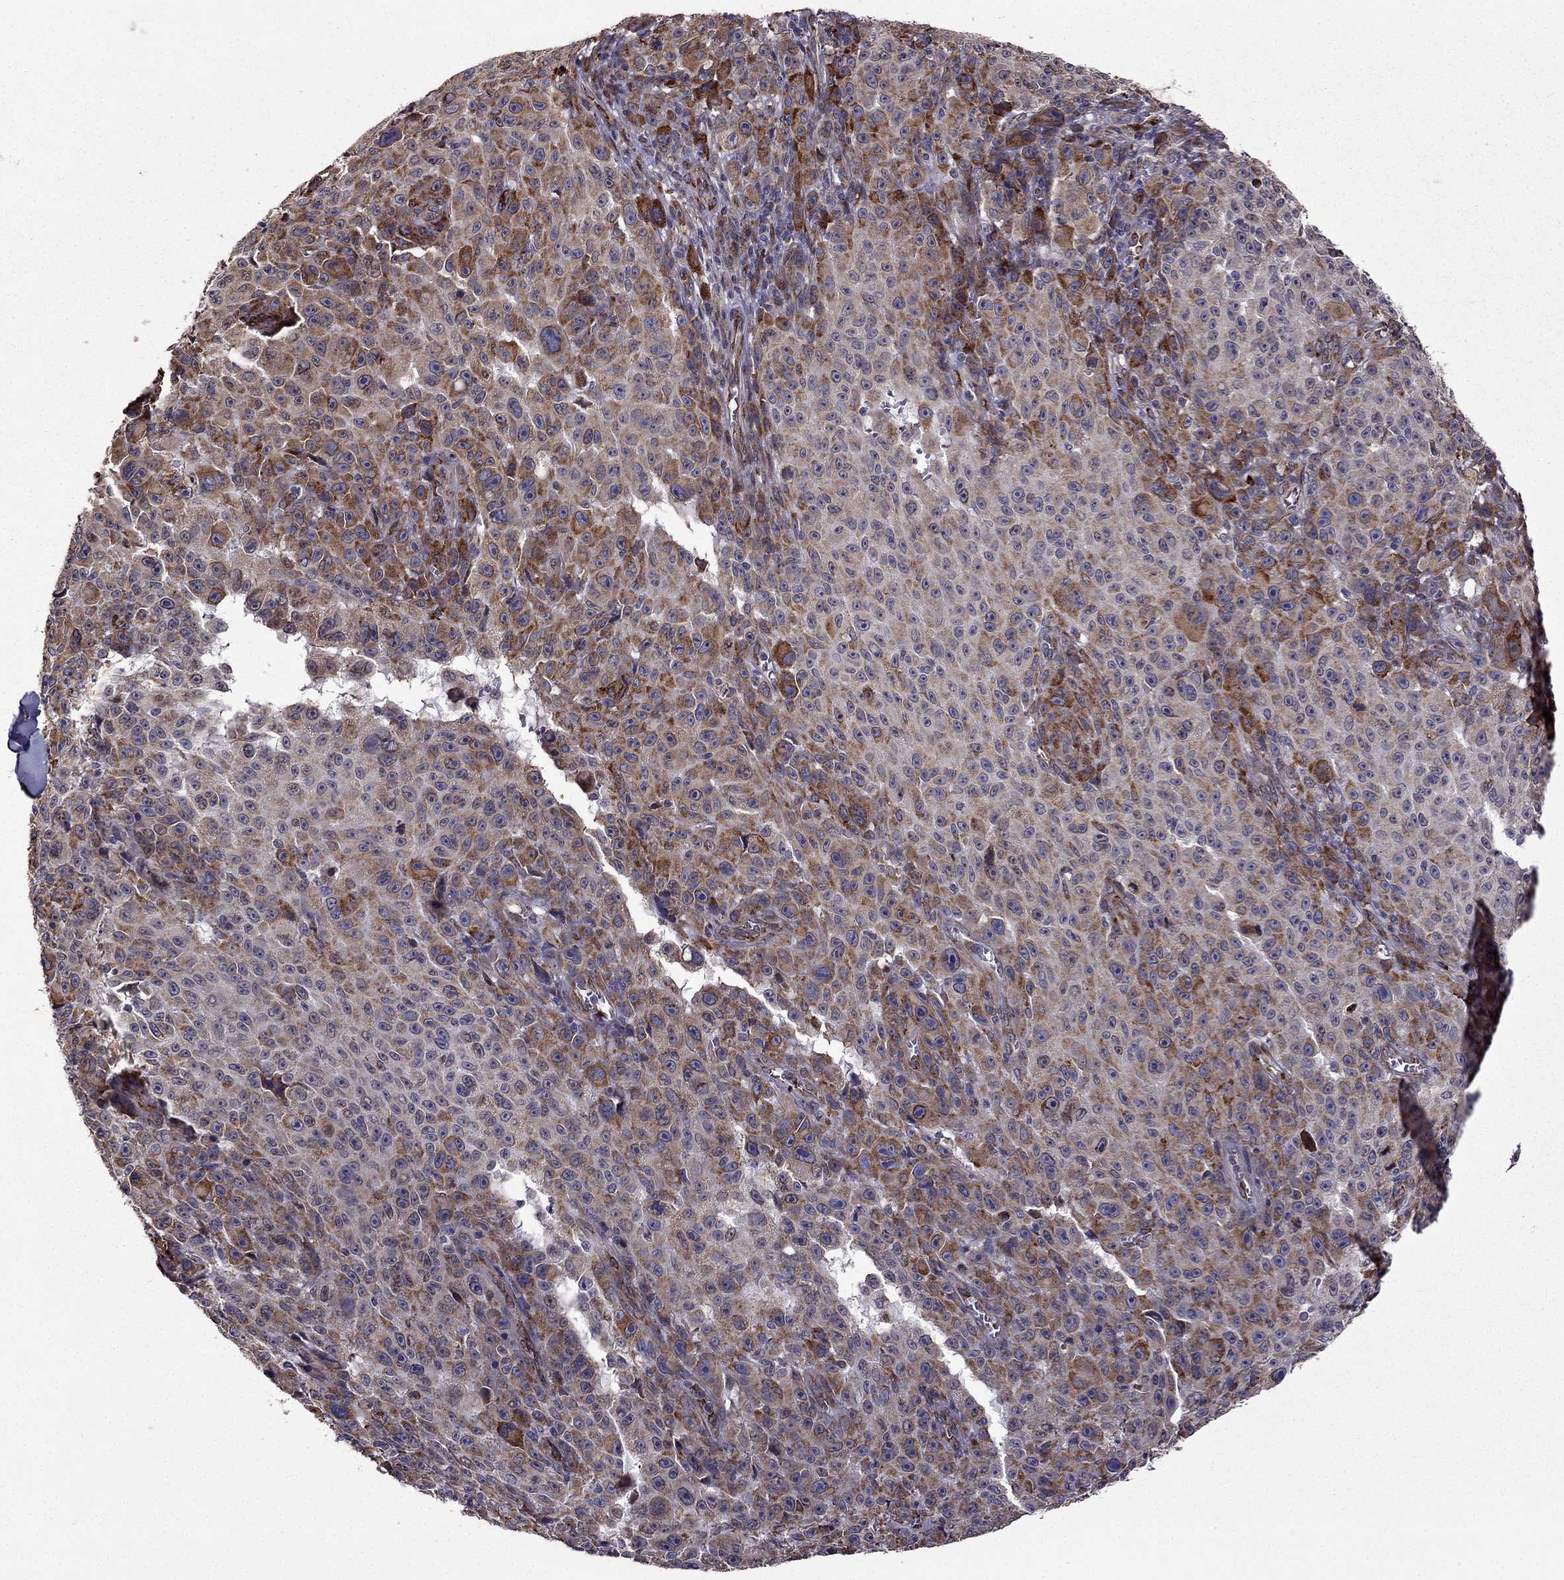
{"staining": {"intensity": "strong", "quantity": "<25%", "location": "cytoplasmic/membranous"}, "tissue": "melanoma", "cell_type": "Tumor cells", "image_type": "cancer", "snomed": [{"axis": "morphology", "description": "Malignant melanoma, NOS"}, {"axis": "topography", "description": "Skin"}], "caption": "This micrograph shows immunohistochemistry (IHC) staining of human malignant melanoma, with medium strong cytoplasmic/membranous staining in about <25% of tumor cells.", "gene": "IKBIP", "patient": {"sex": "female", "age": 82}}